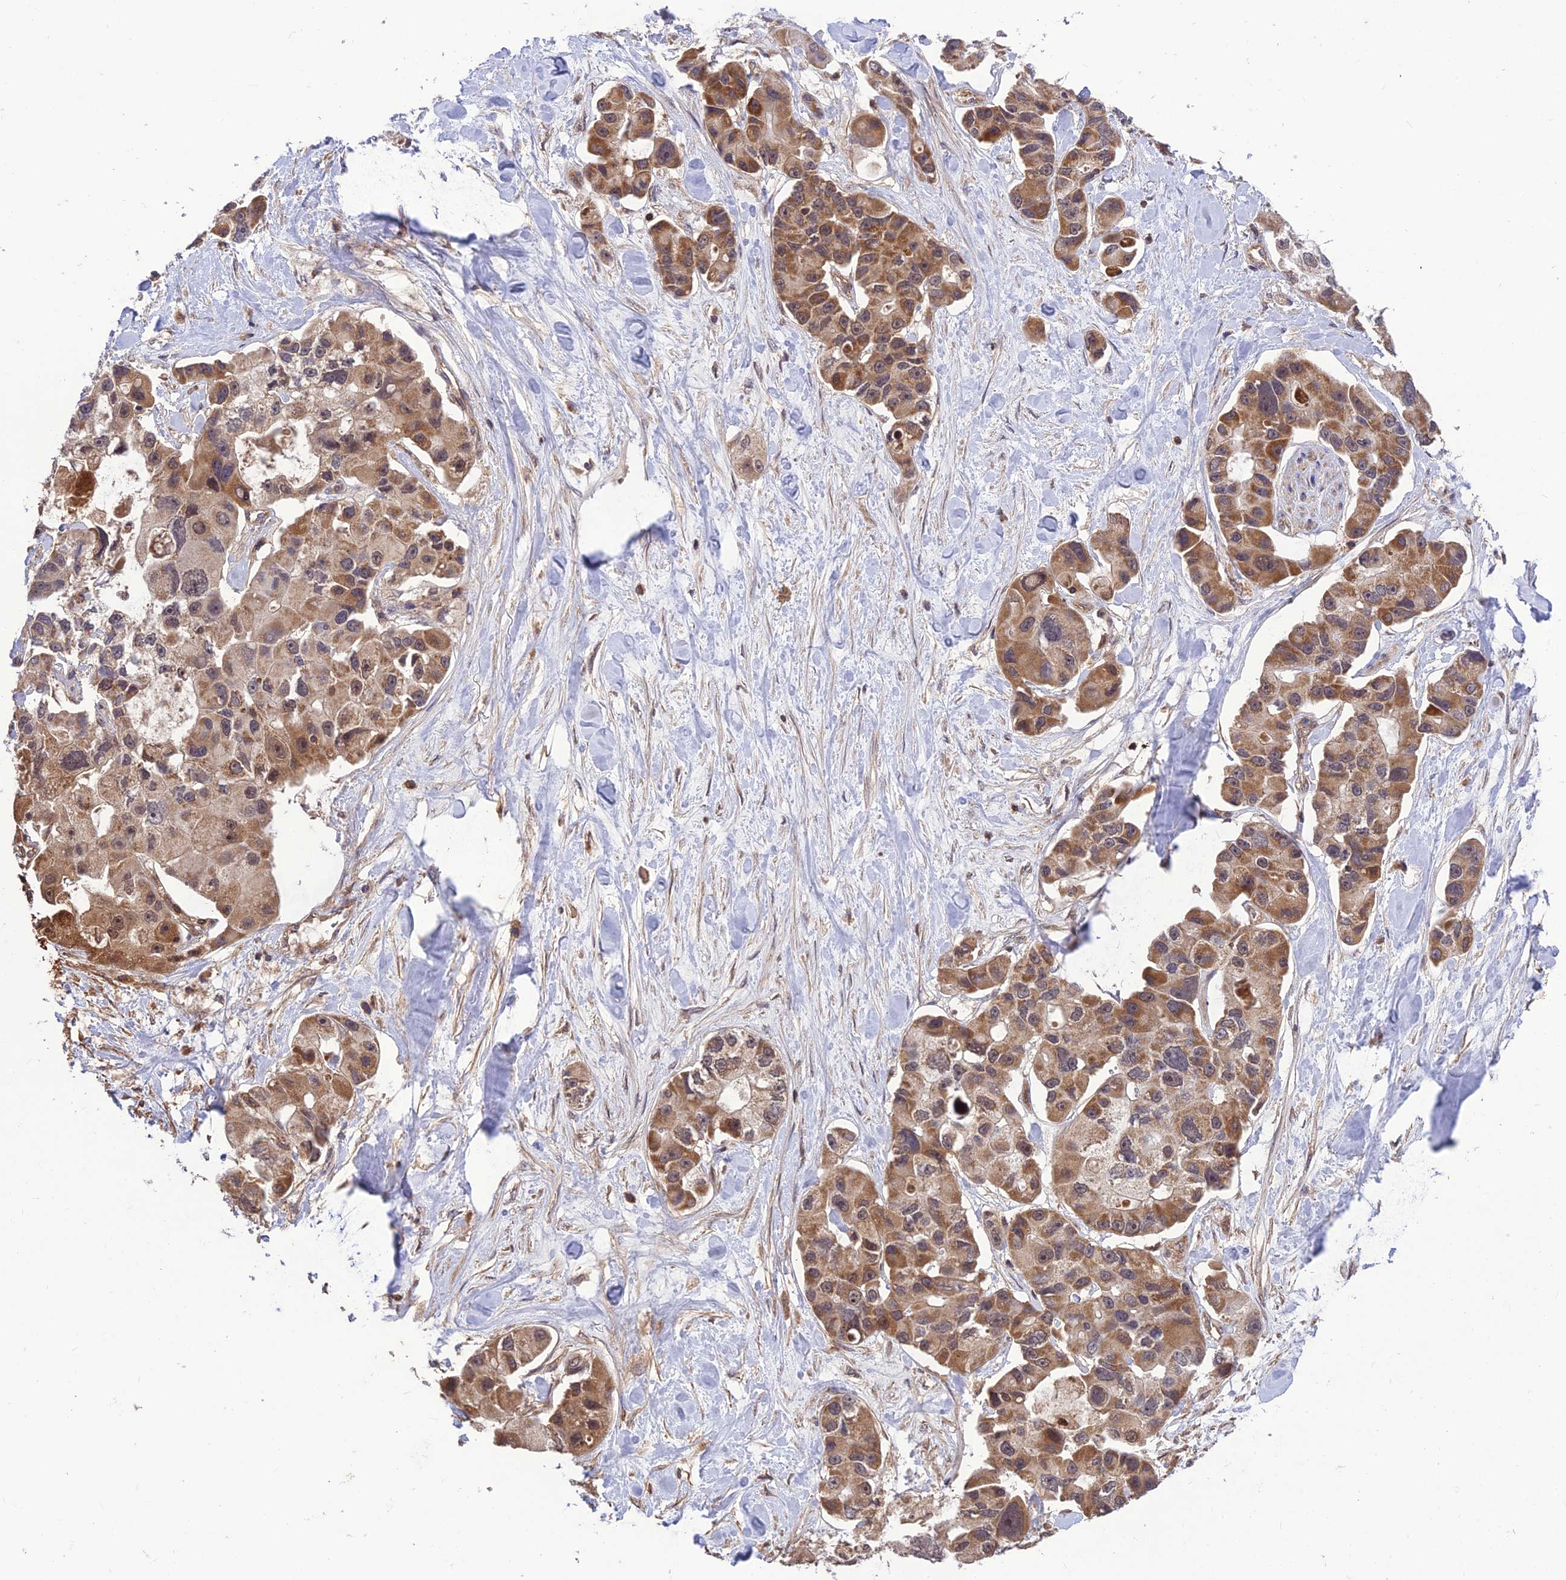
{"staining": {"intensity": "moderate", "quantity": ">75%", "location": "cytoplasmic/membranous,nuclear"}, "tissue": "lung cancer", "cell_type": "Tumor cells", "image_type": "cancer", "snomed": [{"axis": "morphology", "description": "Adenocarcinoma, NOS"}, {"axis": "topography", "description": "Lung"}], "caption": "Lung cancer stained with a protein marker displays moderate staining in tumor cells.", "gene": "NDUFC1", "patient": {"sex": "female", "age": 54}}